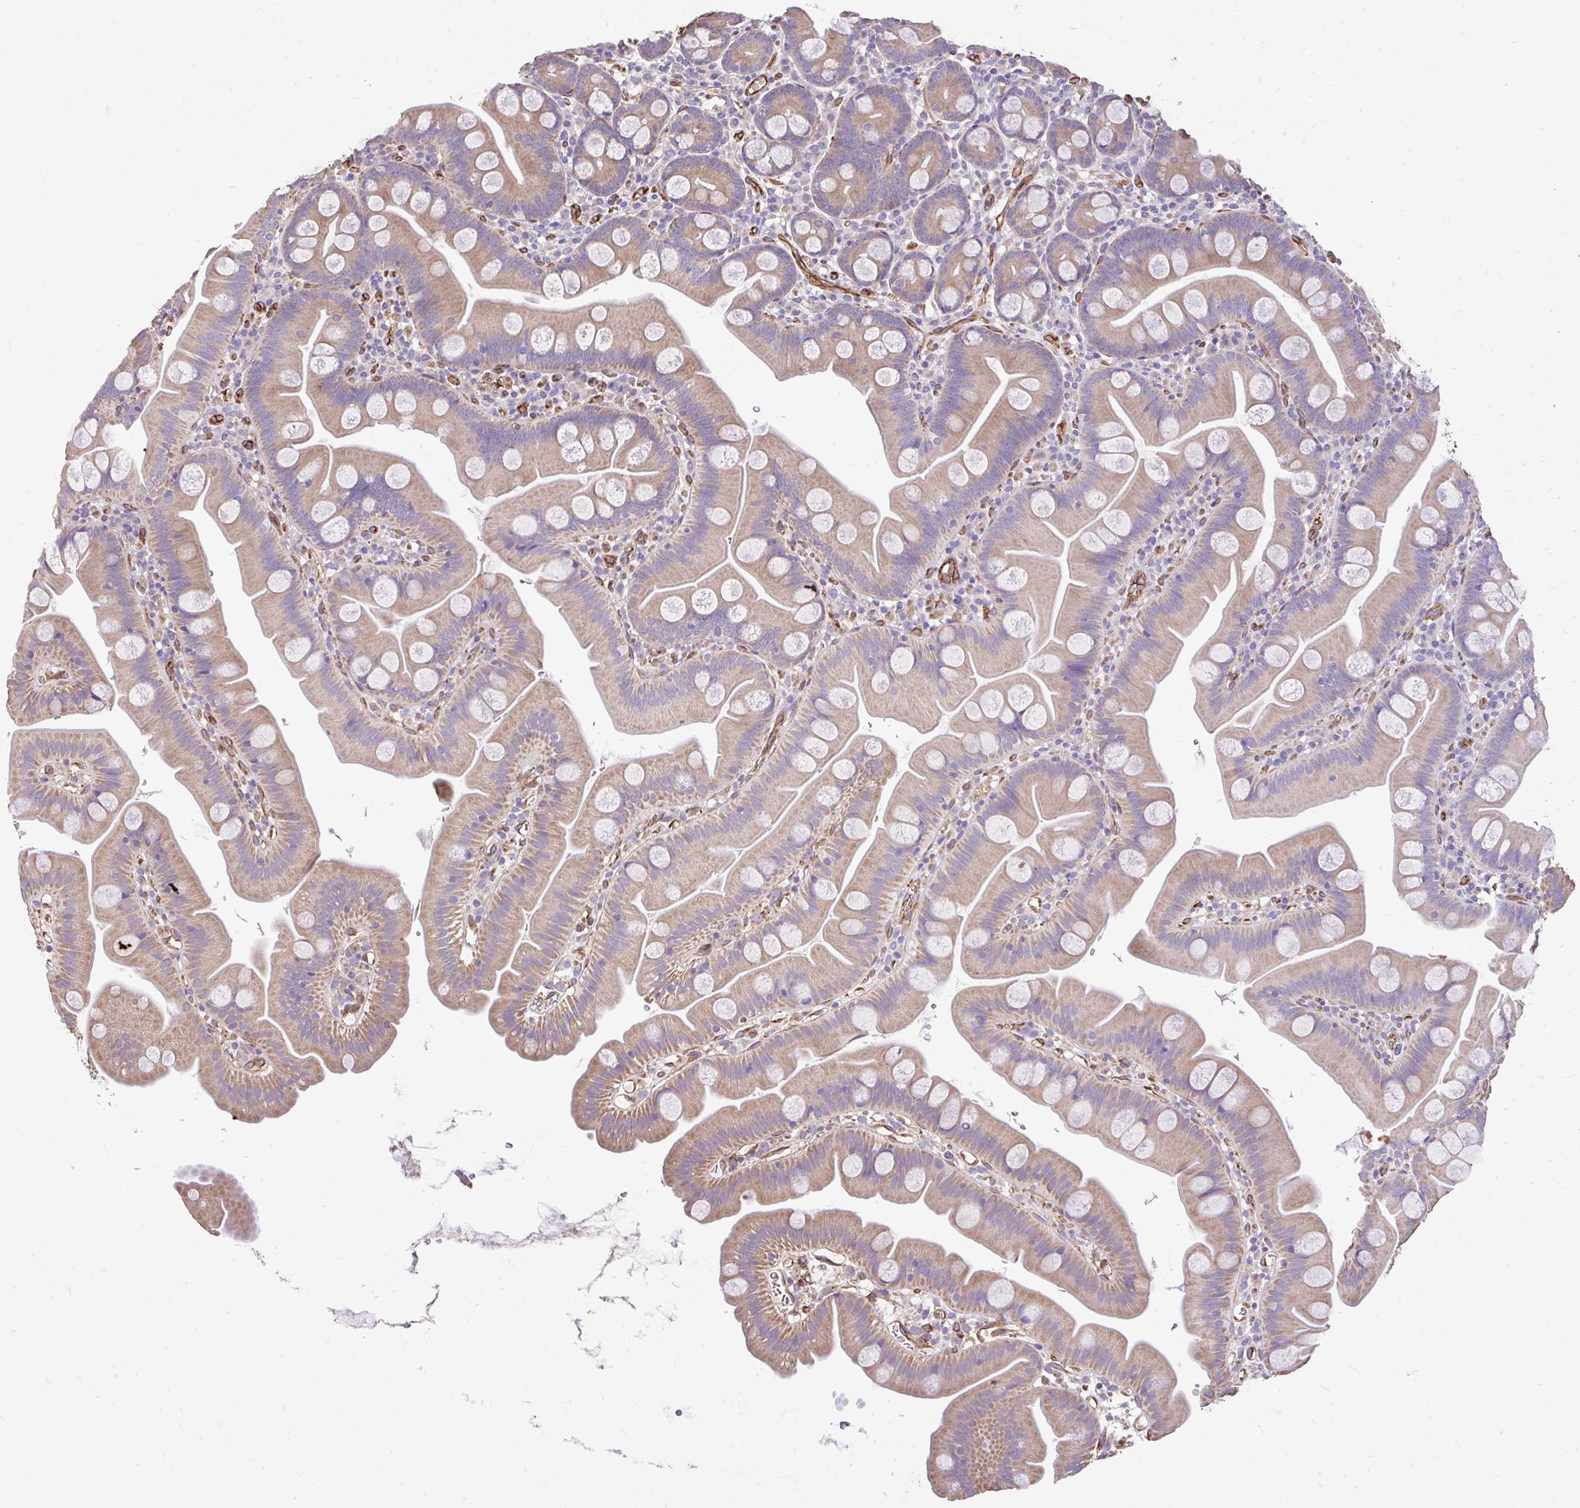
{"staining": {"intensity": "moderate", "quantity": ">75%", "location": "cytoplasmic/membranous"}, "tissue": "small intestine", "cell_type": "Glandular cells", "image_type": "normal", "snomed": [{"axis": "morphology", "description": "Normal tissue, NOS"}, {"axis": "topography", "description": "Small intestine"}], "caption": "Brown immunohistochemical staining in benign human small intestine shows moderate cytoplasmic/membranous expression in about >75% of glandular cells. (Stains: DAB in brown, nuclei in blue, Microscopy: brightfield microscopy at high magnification).", "gene": "PTPRK", "patient": {"sex": "female", "age": 68}}